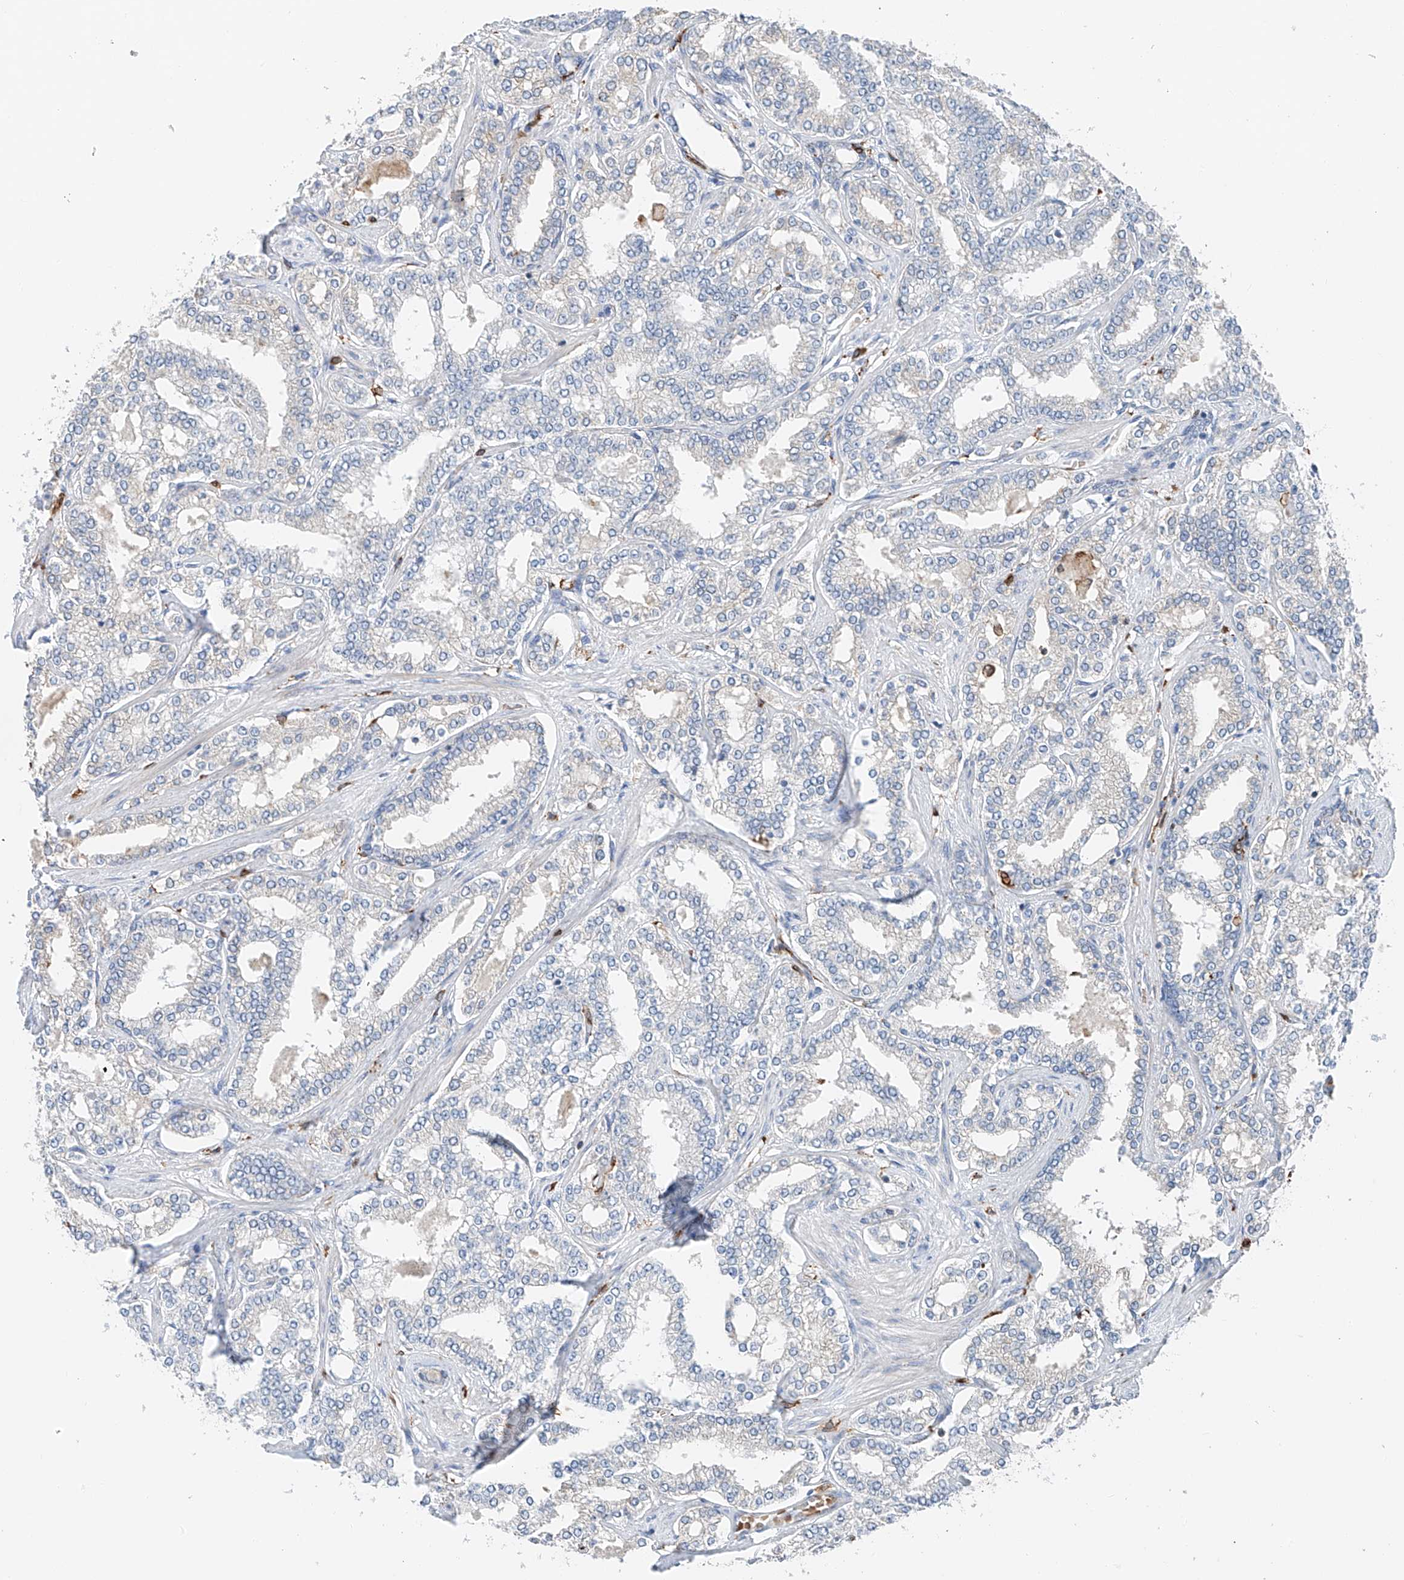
{"staining": {"intensity": "negative", "quantity": "none", "location": "none"}, "tissue": "prostate cancer", "cell_type": "Tumor cells", "image_type": "cancer", "snomed": [{"axis": "morphology", "description": "Normal tissue, NOS"}, {"axis": "morphology", "description": "Adenocarcinoma, High grade"}, {"axis": "topography", "description": "Prostate"}], "caption": "Prostate cancer (high-grade adenocarcinoma) stained for a protein using immunohistochemistry exhibits no expression tumor cells.", "gene": "TBXAS1", "patient": {"sex": "male", "age": 83}}